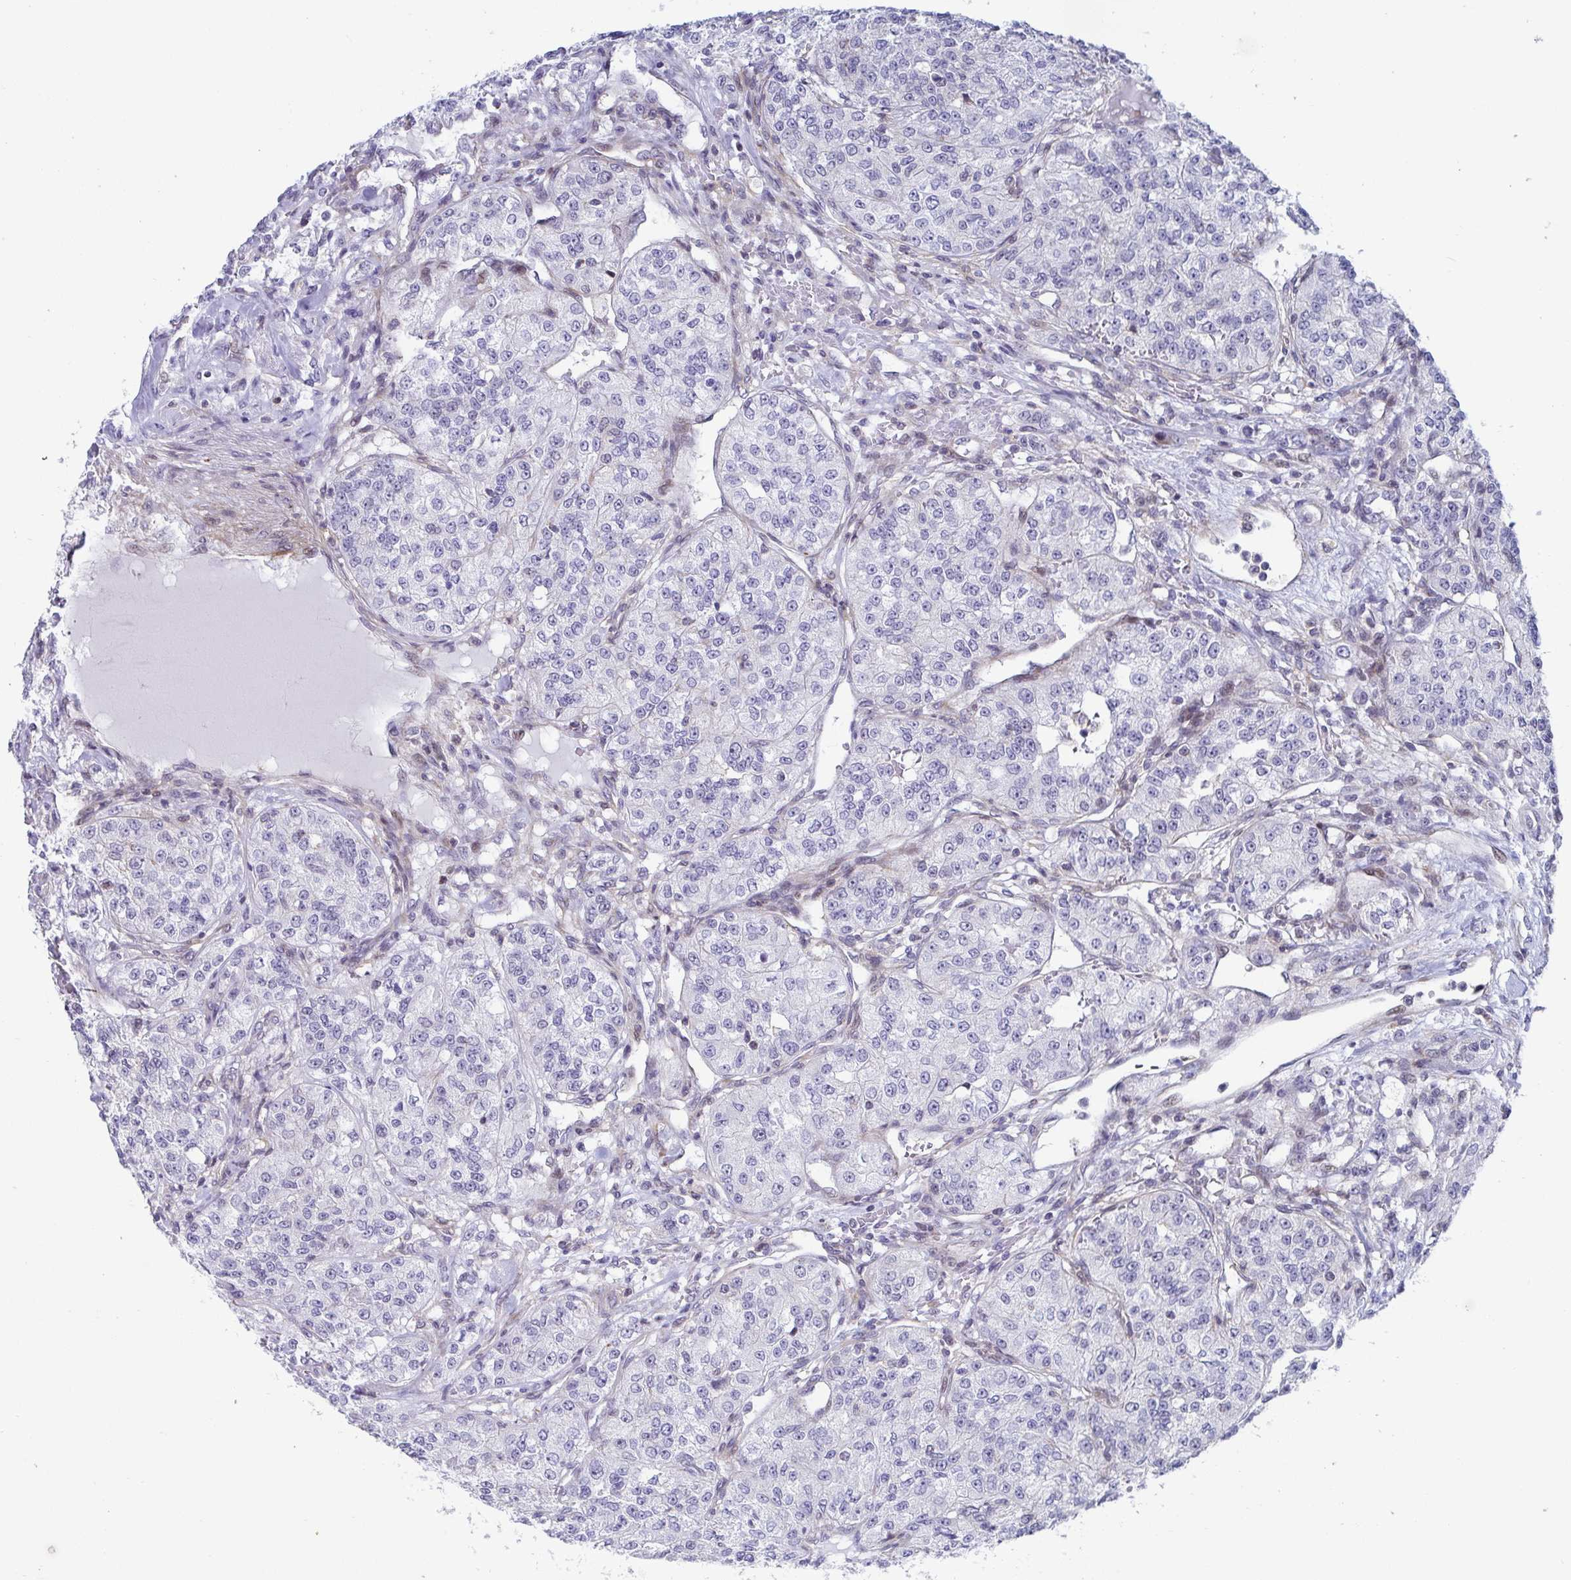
{"staining": {"intensity": "negative", "quantity": "none", "location": "none"}, "tissue": "renal cancer", "cell_type": "Tumor cells", "image_type": "cancer", "snomed": [{"axis": "morphology", "description": "Adenocarcinoma, NOS"}, {"axis": "topography", "description": "Kidney"}], "caption": "Tumor cells show no significant protein positivity in renal cancer (adenocarcinoma).", "gene": "WDR72", "patient": {"sex": "female", "age": 63}}